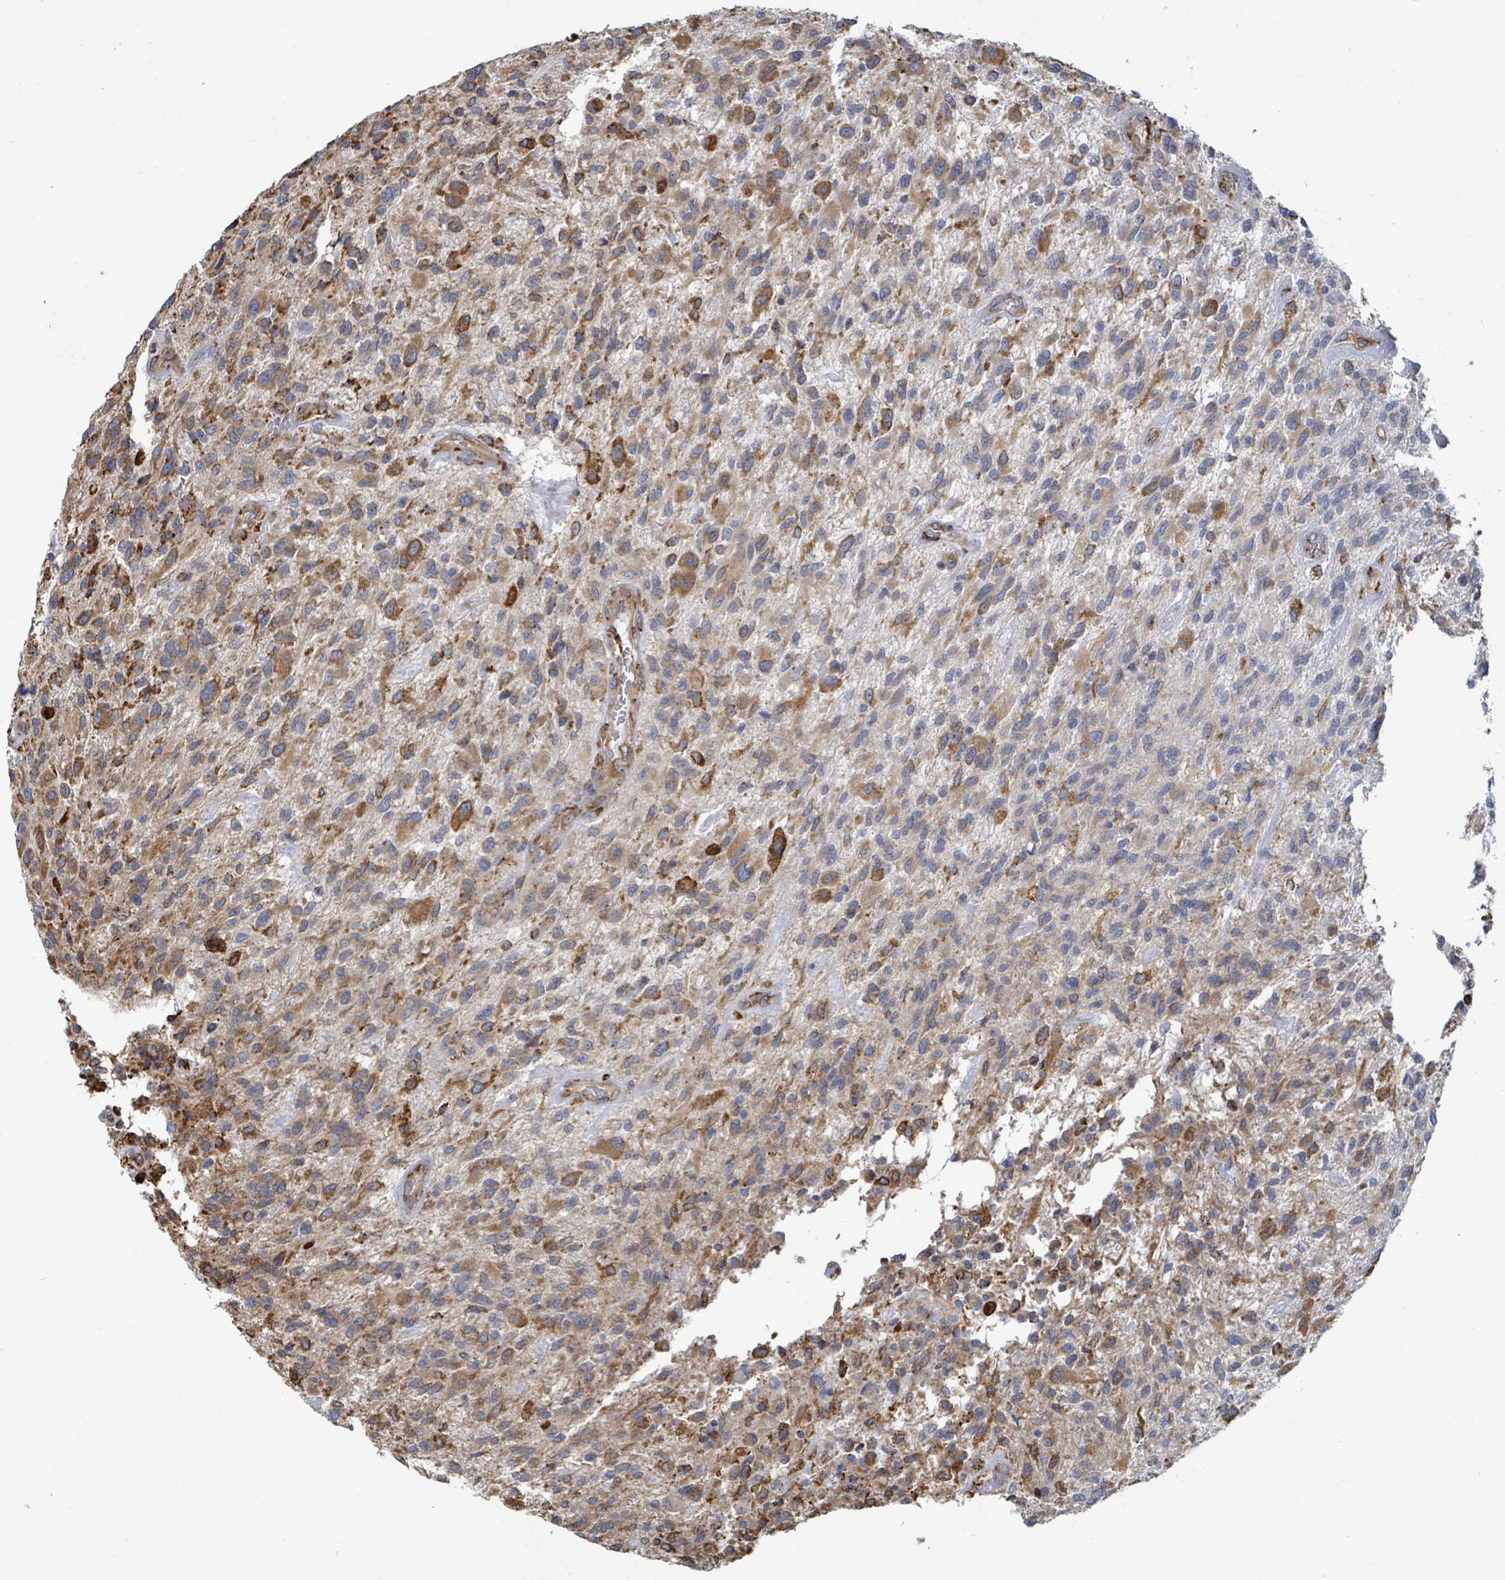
{"staining": {"intensity": "moderate", "quantity": ">75%", "location": "cytoplasmic/membranous"}, "tissue": "glioma", "cell_type": "Tumor cells", "image_type": "cancer", "snomed": [{"axis": "morphology", "description": "Glioma, malignant, High grade"}, {"axis": "topography", "description": "Brain"}], "caption": "Immunohistochemical staining of human malignant glioma (high-grade) reveals medium levels of moderate cytoplasmic/membranous protein expression in about >75% of tumor cells. (Brightfield microscopy of DAB IHC at high magnification).", "gene": "RFPL4A", "patient": {"sex": "male", "age": 47}}